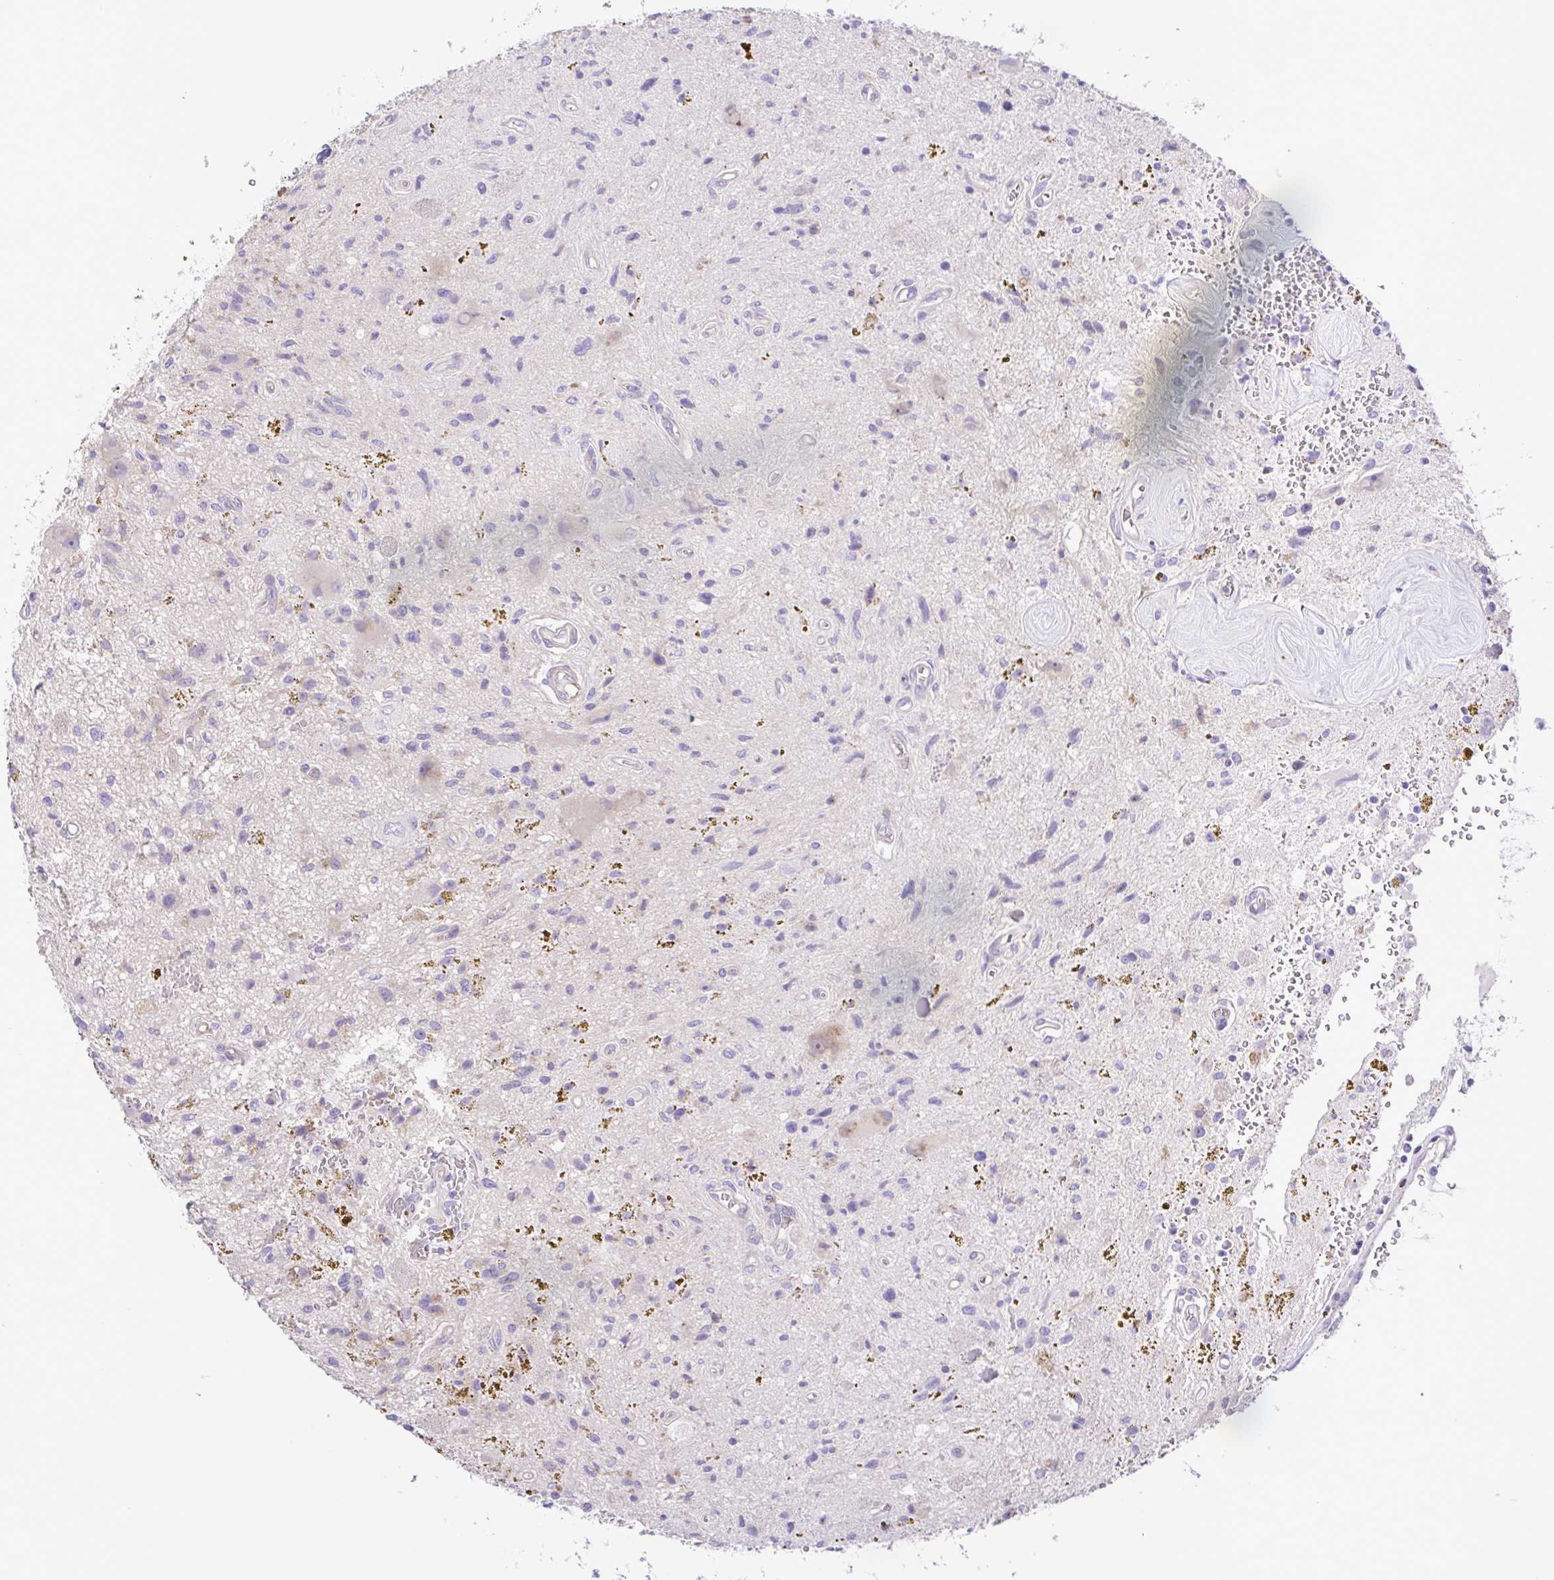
{"staining": {"intensity": "negative", "quantity": "none", "location": "none"}, "tissue": "glioma", "cell_type": "Tumor cells", "image_type": "cancer", "snomed": [{"axis": "morphology", "description": "Glioma, malignant, Low grade"}, {"axis": "topography", "description": "Cerebellum"}], "caption": "High power microscopy histopathology image of an immunohistochemistry (IHC) micrograph of malignant glioma (low-grade), revealing no significant expression in tumor cells. Brightfield microscopy of immunohistochemistry (IHC) stained with DAB (brown) and hematoxylin (blue), captured at high magnification.", "gene": "FLT1", "patient": {"sex": "female", "age": 14}}